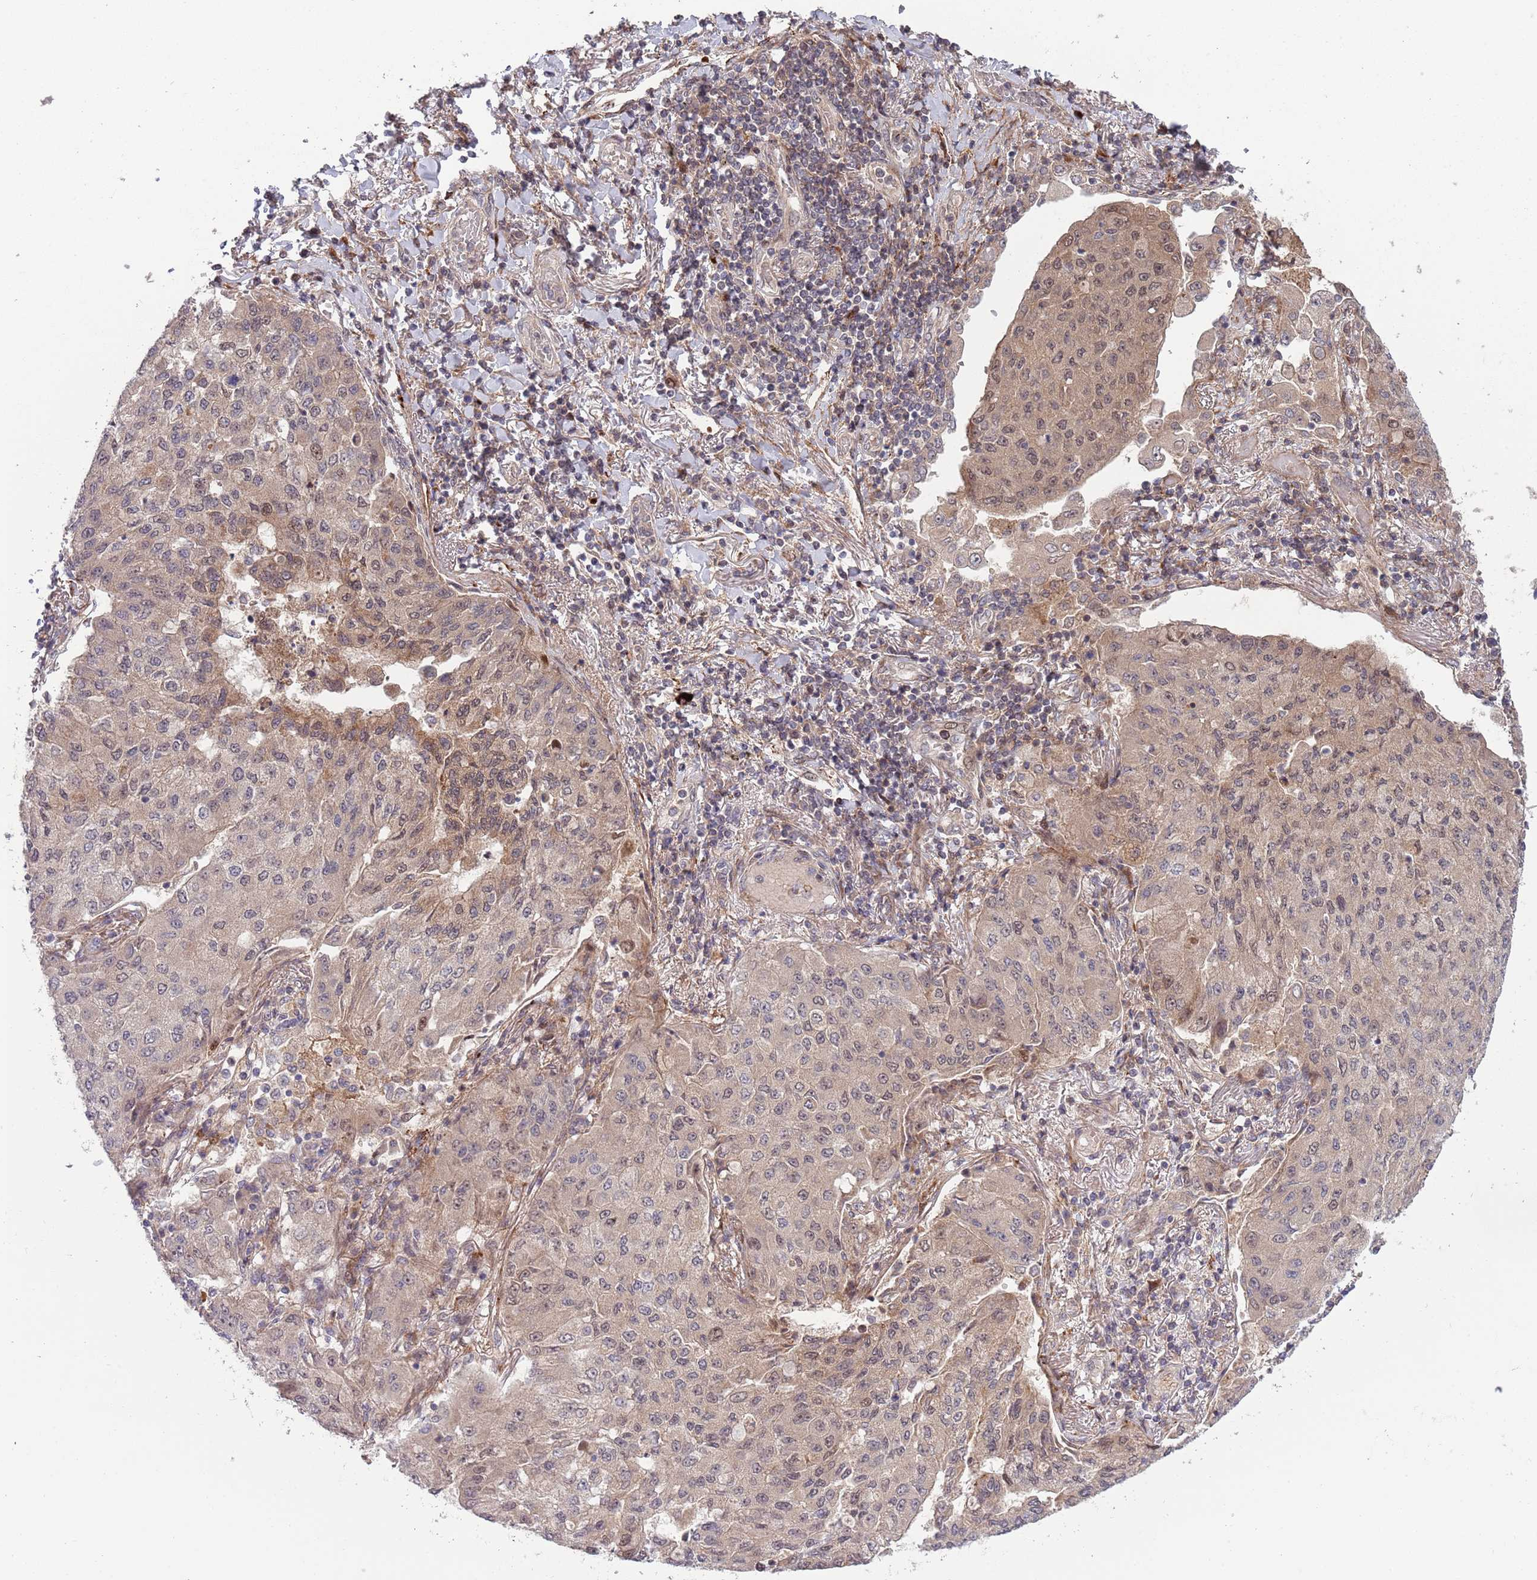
{"staining": {"intensity": "weak", "quantity": ">75%", "location": "cytoplasmic/membranous,nuclear"}, "tissue": "lung cancer", "cell_type": "Tumor cells", "image_type": "cancer", "snomed": [{"axis": "morphology", "description": "Squamous cell carcinoma, NOS"}, {"axis": "topography", "description": "Lung"}], "caption": "Immunohistochemistry (DAB) staining of lung cancer (squamous cell carcinoma) exhibits weak cytoplasmic/membranous and nuclear protein expression in about >75% of tumor cells.", "gene": "NT5DC4", "patient": {"sex": "male", "age": 74}}